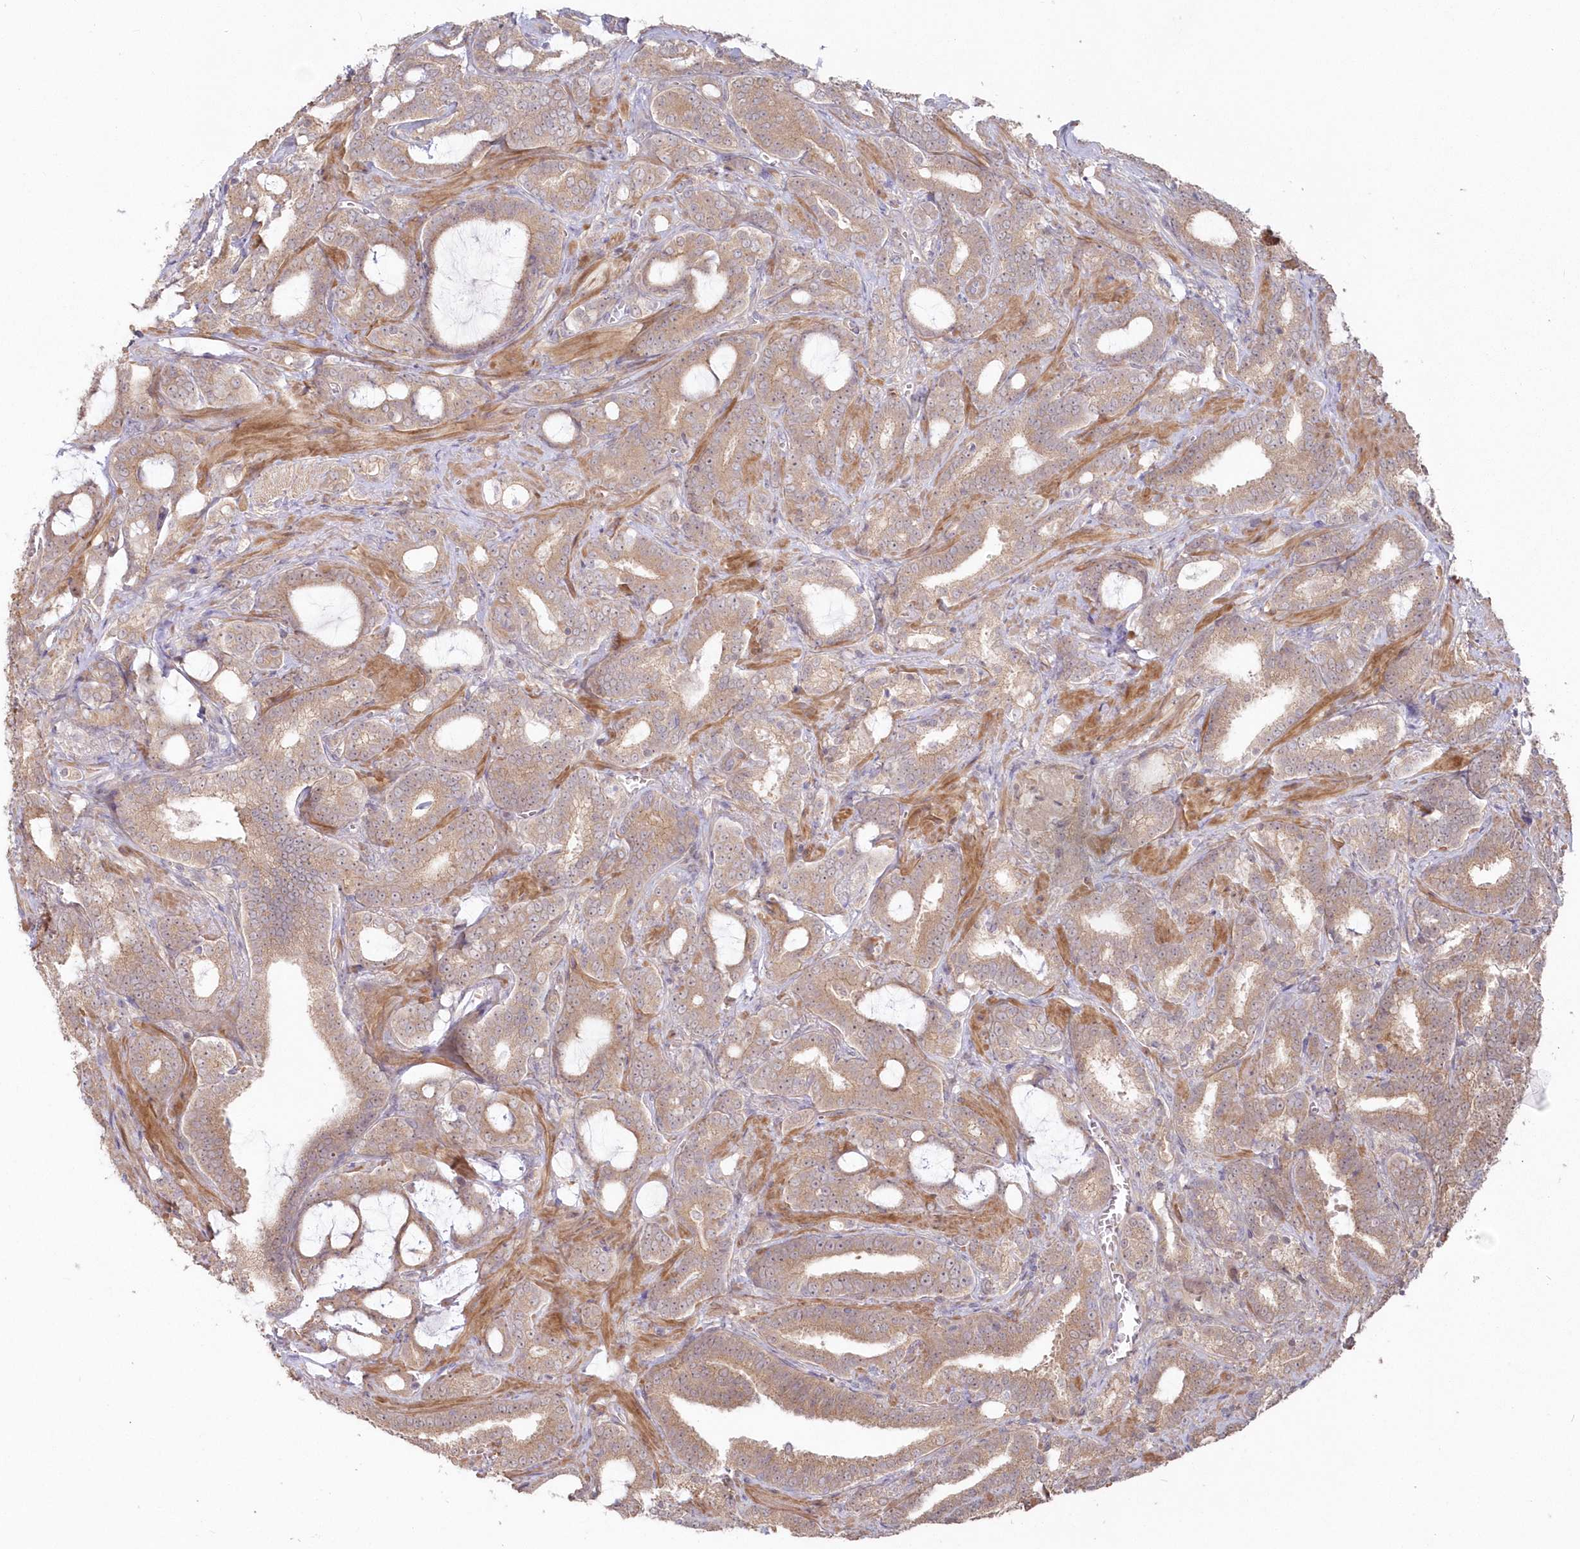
{"staining": {"intensity": "weak", "quantity": ">75%", "location": "cytoplasmic/membranous"}, "tissue": "prostate cancer", "cell_type": "Tumor cells", "image_type": "cancer", "snomed": [{"axis": "morphology", "description": "Adenocarcinoma, High grade"}, {"axis": "topography", "description": "Prostate and seminal vesicle, NOS"}], "caption": "Immunohistochemistry staining of prostate cancer, which exhibits low levels of weak cytoplasmic/membranous expression in approximately >75% of tumor cells indicating weak cytoplasmic/membranous protein positivity. The staining was performed using DAB (brown) for protein detection and nuclei were counterstained in hematoxylin (blue).", "gene": "TBCA", "patient": {"sex": "male", "age": 67}}